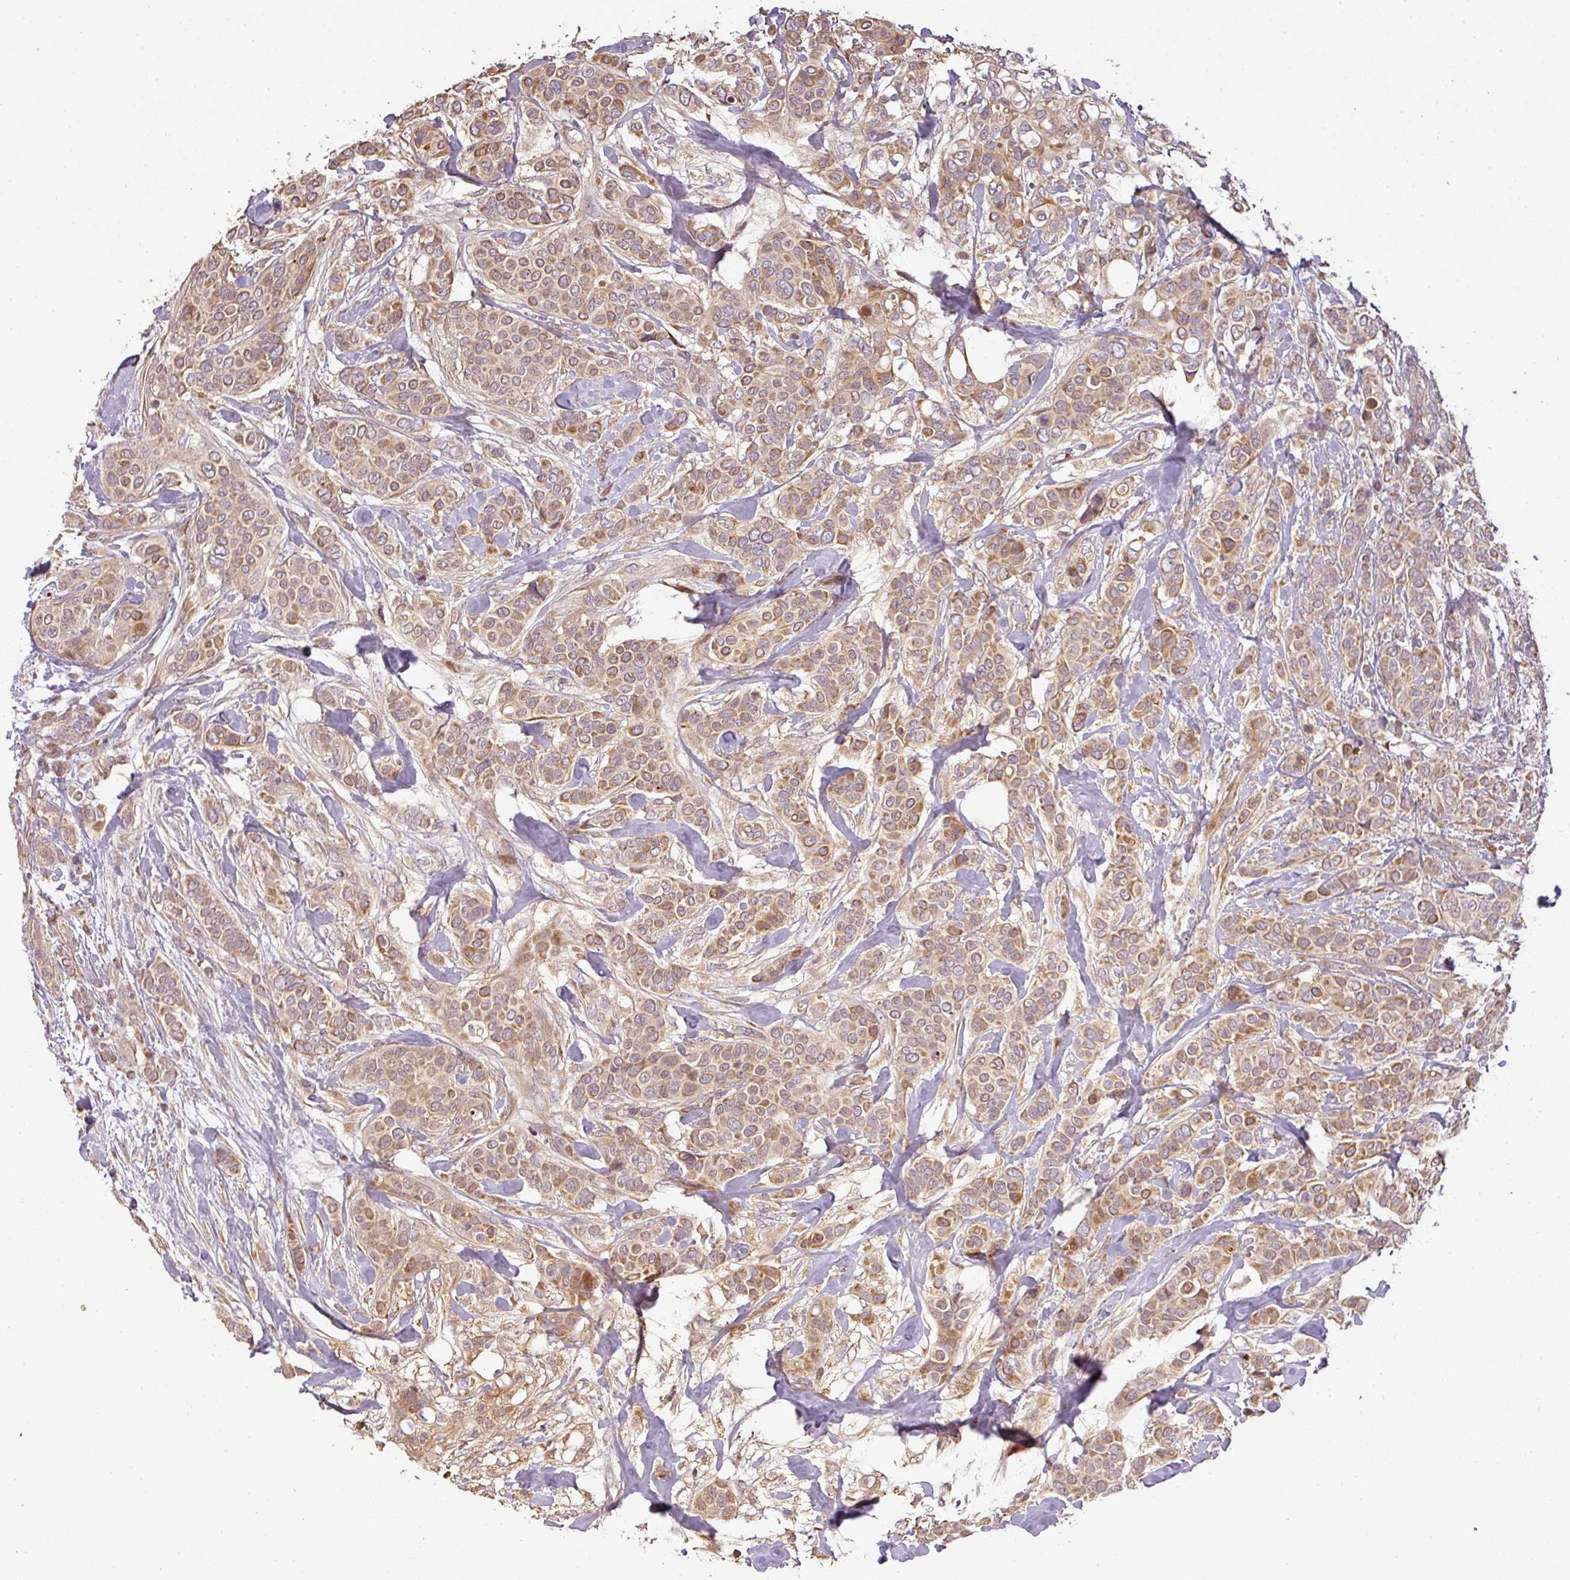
{"staining": {"intensity": "moderate", "quantity": ">75%", "location": "cytoplasmic/membranous"}, "tissue": "breast cancer", "cell_type": "Tumor cells", "image_type": "cancer", "snomed": [{"axis": "morphology", "description": "Lobular carcinoma"}, {"axis": "topography", "description": "Breast"}], "caption": "Immunohistochemistry staining of breast cancer (lobular carcinoma), which shows medium levels of moderate cytoplasmic/membranous positivity in approximately >75% of tumor cells indicating moderate cytoplasmic/membranous protein expression. The staining was performed using DAB (3,3'-diaminobenzidine) (brown) for protein detection and nuclei were counterstained in hematoxylin (blue).", "gene": "FAIM", "patient": {"sex": "female", "age": 51}}